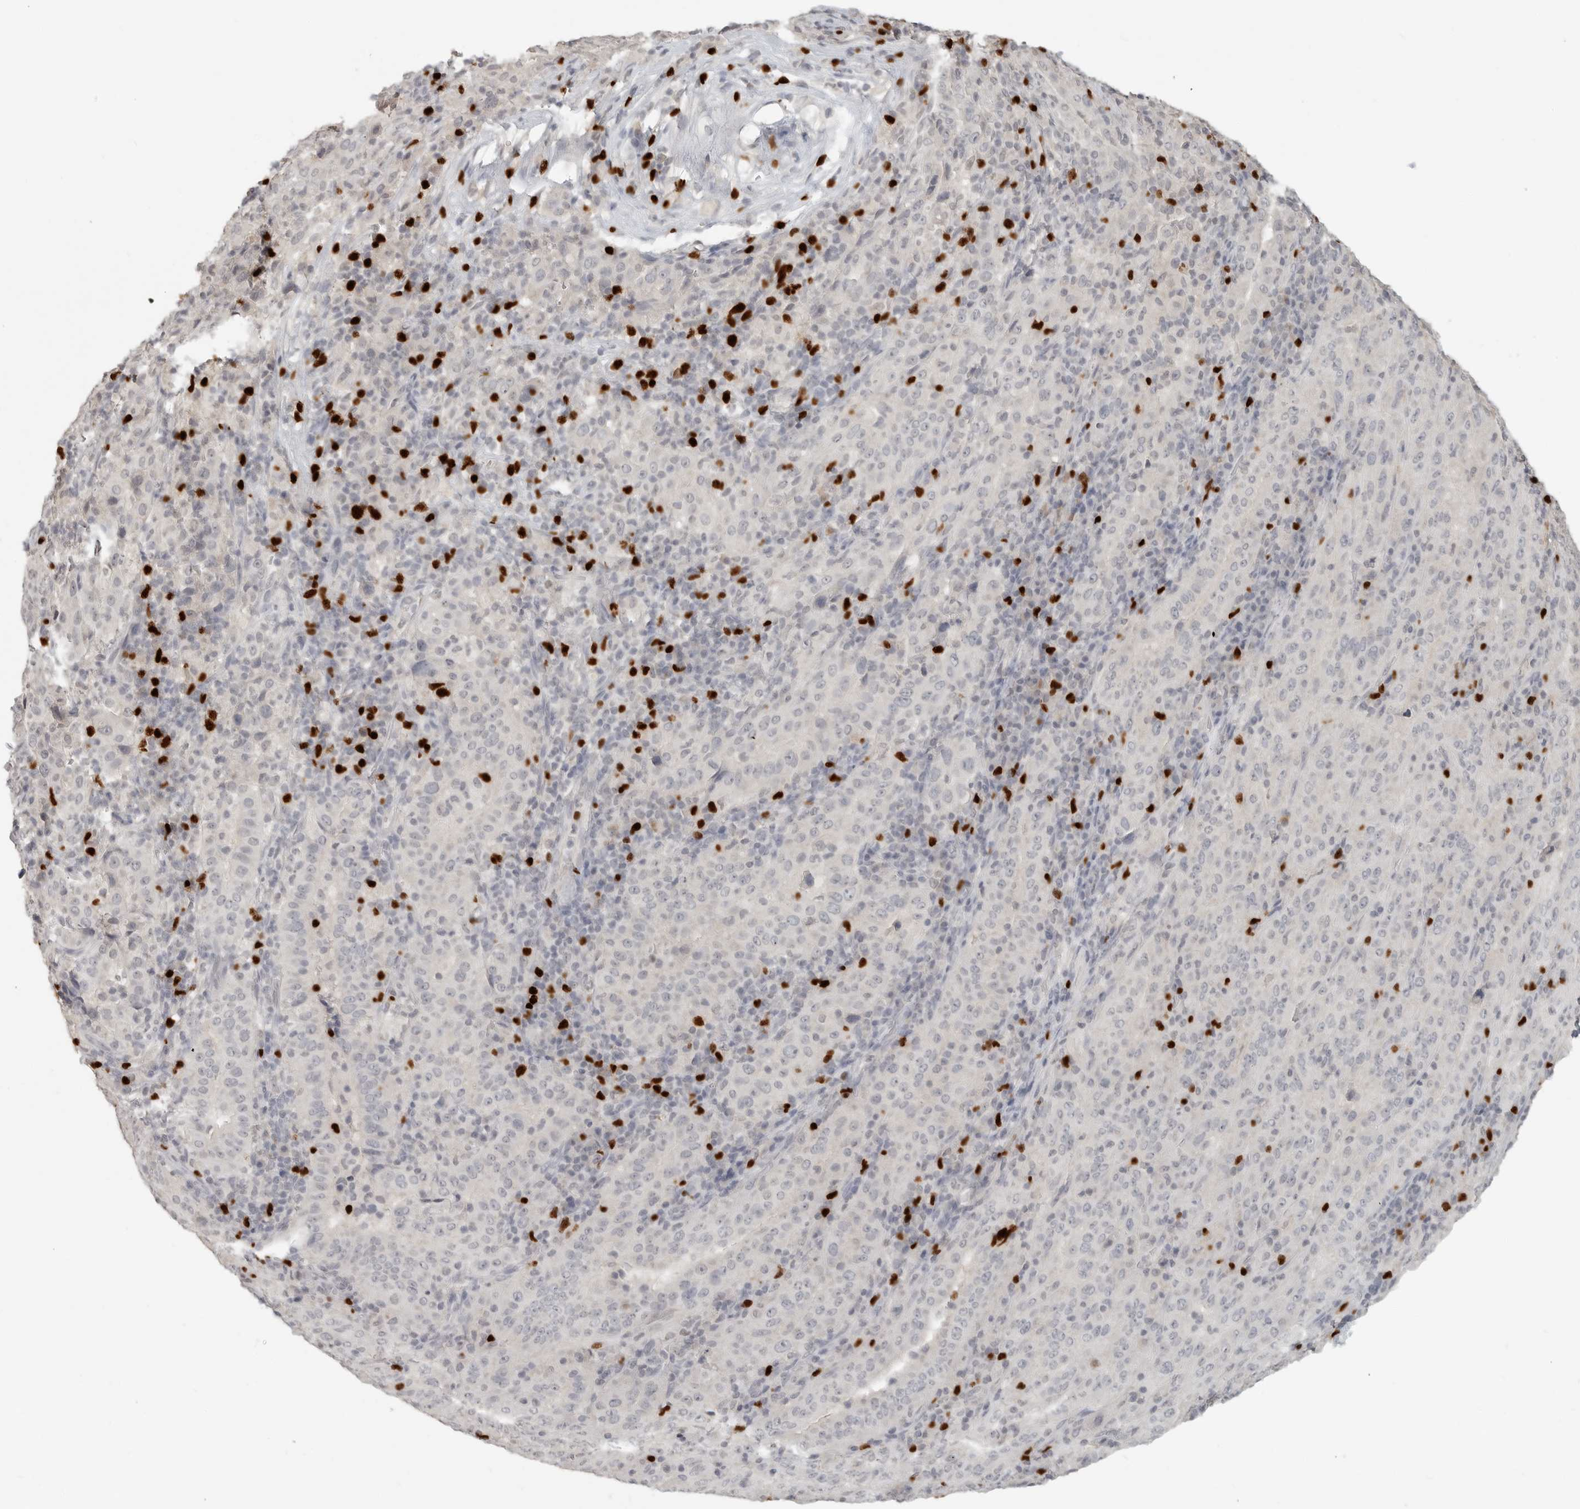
{"staining": {"intensity": "negative", "quantity": "none", "location": "none"}, "tissue": "pancreatic cancer", "cell_type": "Tumor cells", "image_type": "cancer", "snomed": [{"axis": "morphology", "description": "Adenocarcinoma, NOS"}, {"axis": "topography", "description": "Pancreas"}], "caption": "Immunohistochemical staining of human adenocarcinoma (pancreatic) reveals no significant staining in tumor cells.", "gene": "FOXP3", "patient": {"sex": "male", "age": 63}}